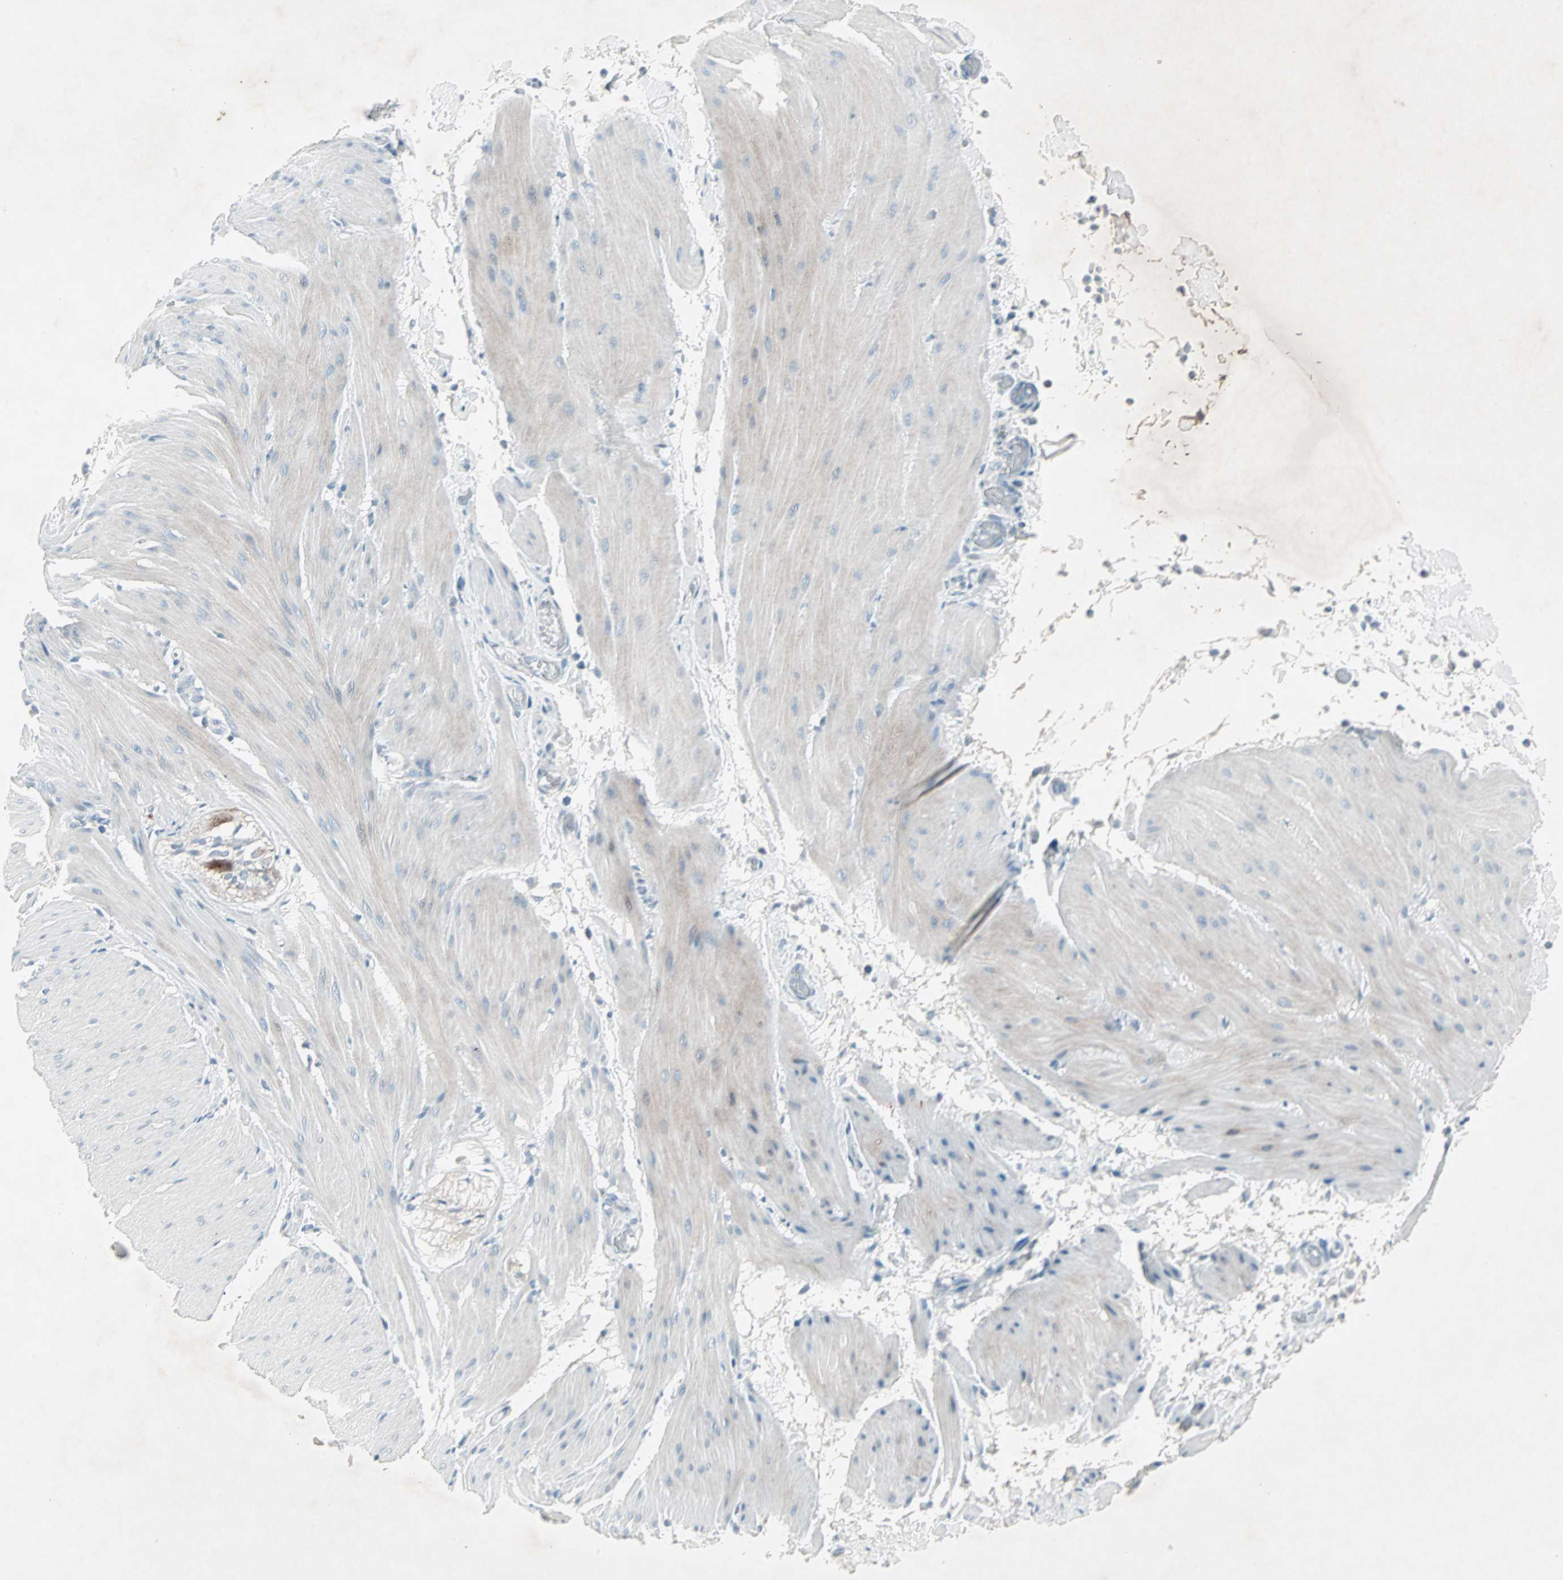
{"staining": {"intensity": "weak", "quantity": "25%-75%", "location": "cytoplasmic/membranous"}, "tissue": "smooth muscle", "cell_type": "Smooth muscle cells", "image_type": "normal", "snomed": [{"axis": "morphology", "description": "Normal tissue, NOS"}, {"axis": "topography", "description": "Smooth muscle"}, {"axis": "topography", "description": "Colon"}], "caption": "Immunohistochemical staining of normal smooth muscle demonstrates low levels of weak cytoplasmic/membranous expression in about 25%-75% of smooth muscle cells. The protein is shown in brown color, while the nuclei are stained blue.", "gene": "LANCL3", "patient": {"sex": "male", "age": 67}}